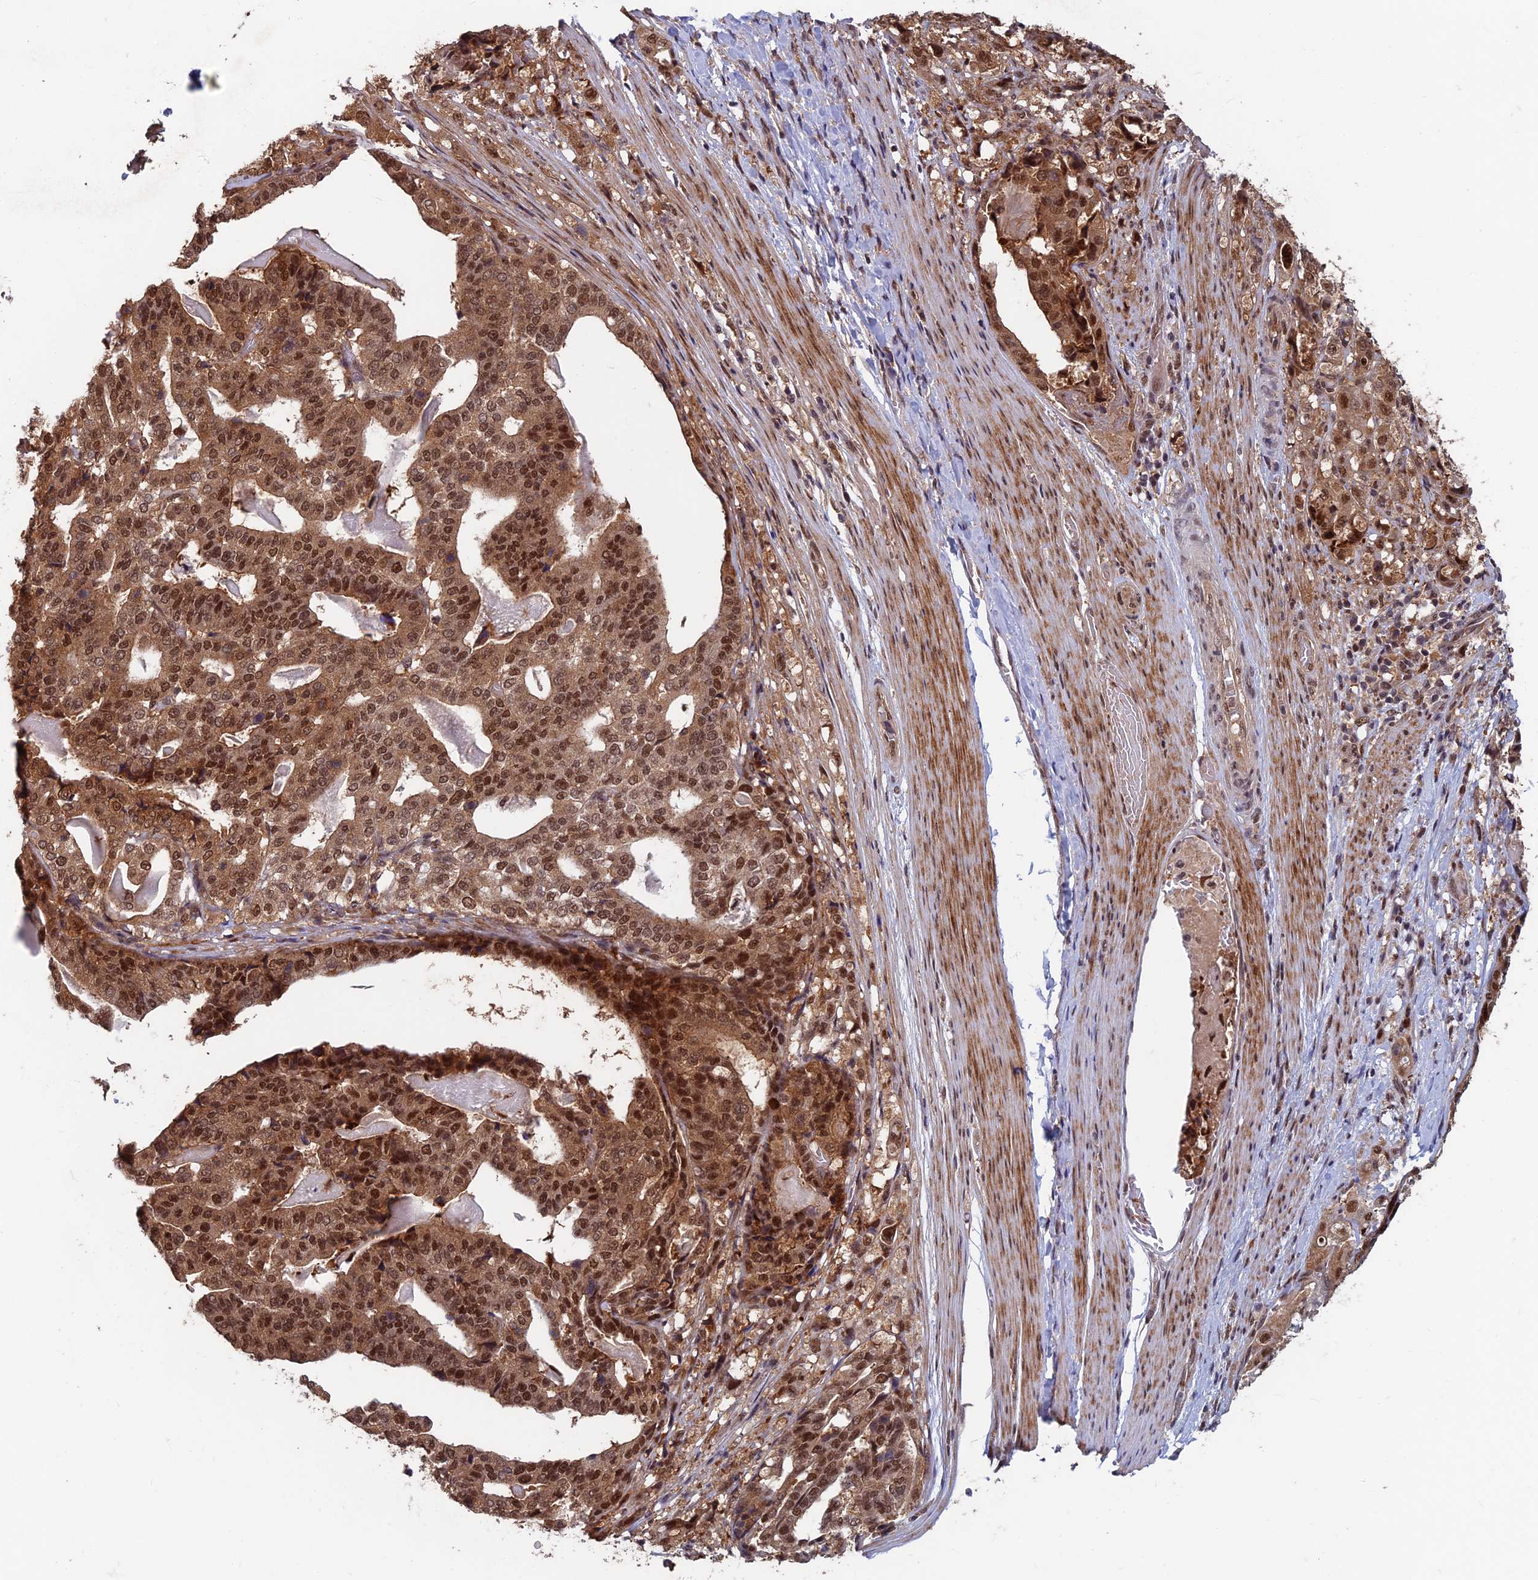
{"staining": {"intensity": "moderate", "quantity": ">75%", "location": "cytoplasmic/membranous,nuclear"}, "tissue": "stomach cancer", "cell_type": "Tumor cells", "image_type": "cancer", "snomed": [{"axis": "morphology", "description": "Adenocarcinoma, NOS"}, {"axis": "topography", "description": "Stomach"}], "caption": "Immunohistochemistry (IHC) of stomach cancer (adenocarcinoma) shows medium levels of moderate cytoplasmic/membranous and nuclear positivity in about >75% of tumor cells.", "gene": "FAM53C", "patient": {"sex": "male", "age": 48}}